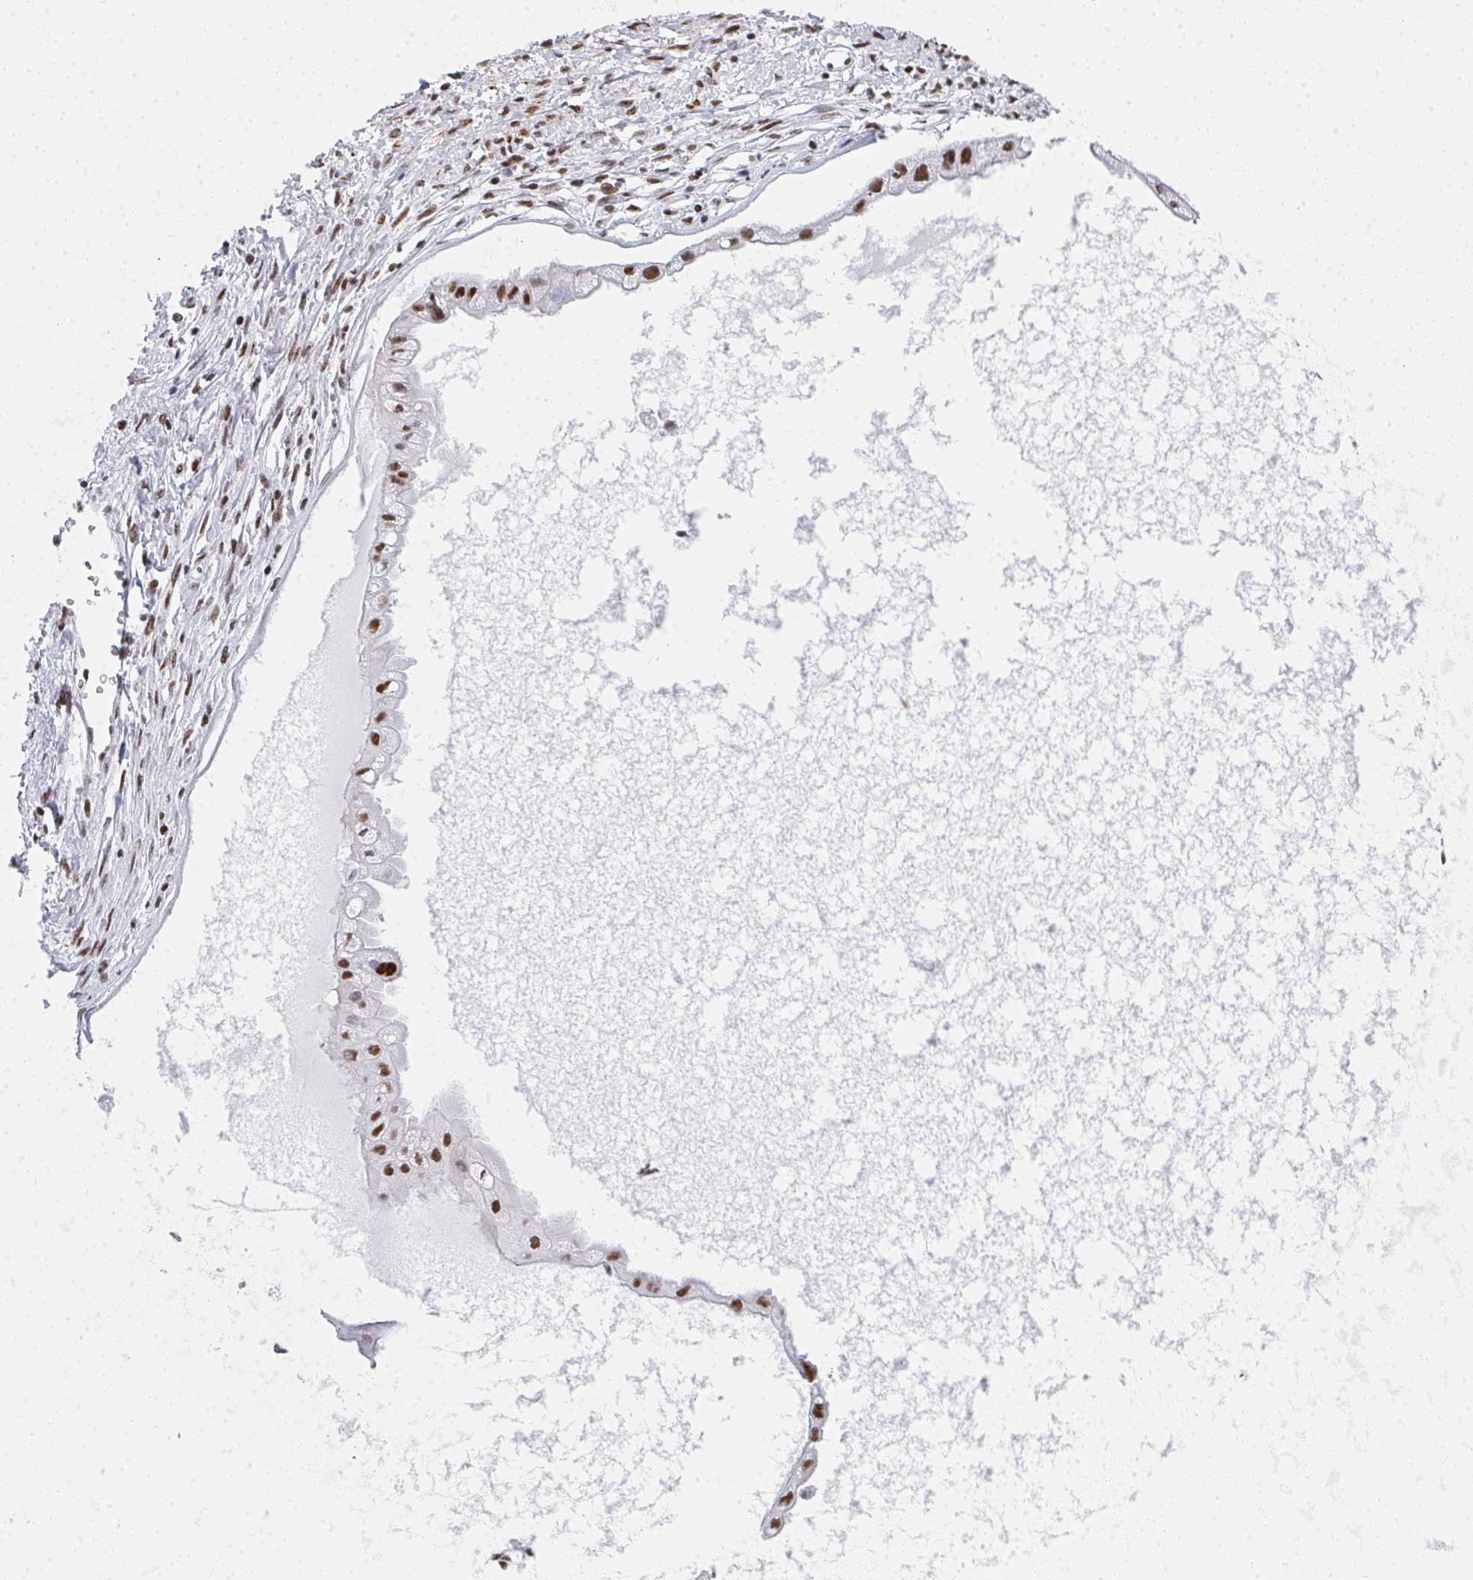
{"staining": {"intensity": "moderate", "quantity": "25%-75%", "location": "nuclear"}, "tissue": "ovarian cancer", "cell_type": "Tumor cells", "image_type": "cancer", "snomed": [{"axis": "morphology", "description": "Cystadenocarcinoma, mucinous, NOS"}, {"axis": "topography", "description": "Ovary"}], "caption": "This histopathology image exhibits immunohistochemistry staining of human ovarian cancer, with medium moderate nuclear staining in approximately 25%-75% of tumor cells.", "gene": "SNRNP70", "patient": {"sex": "female", "age": 34}}